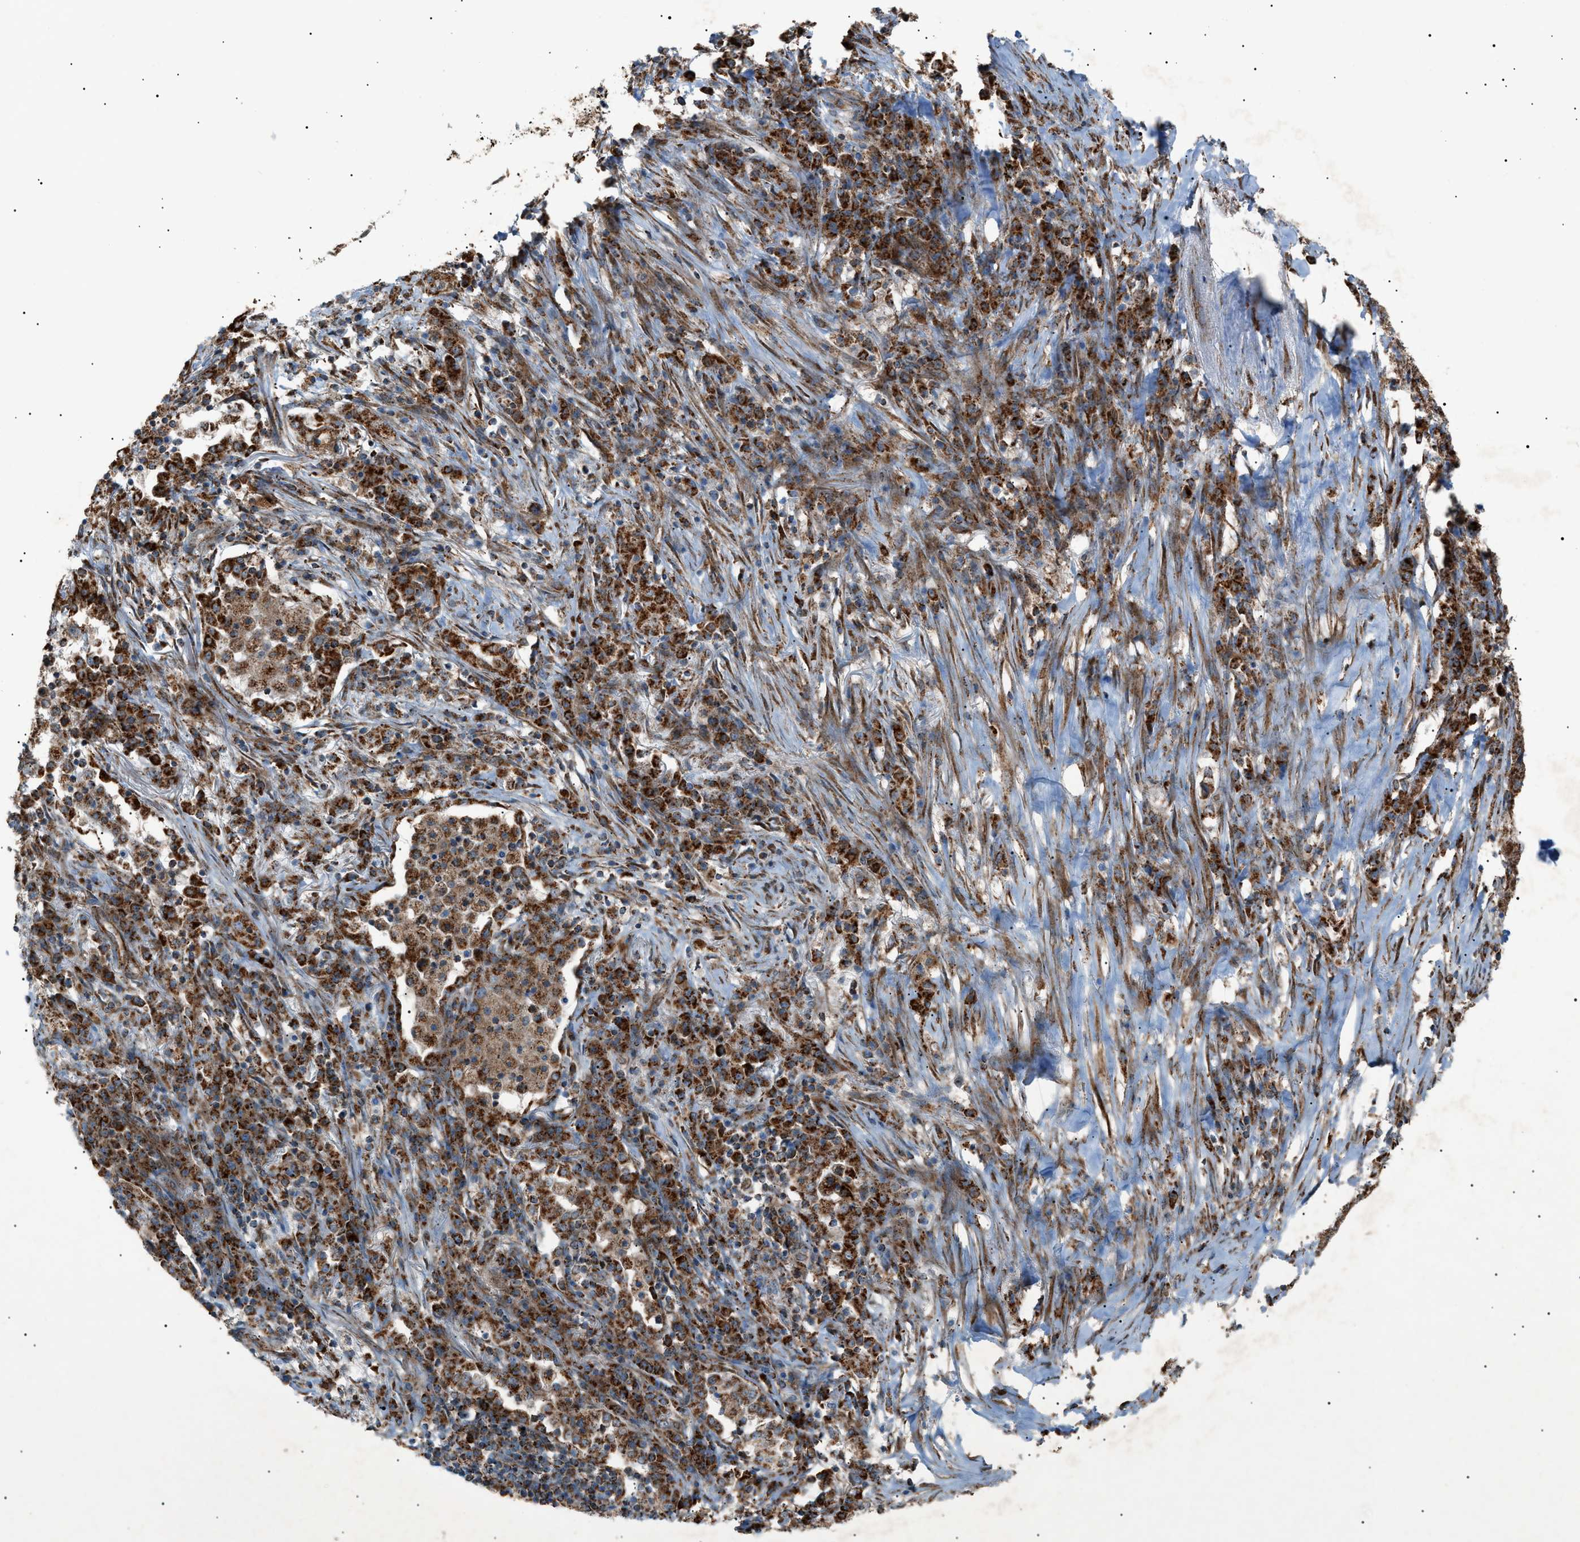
{"staining": {"intensity": "strong", "quantity": ">75%", "location": "cytoplasmic/membranous"}, "tissue": "lung cancer", "cell_type": "Tumor cells", "image_type": "cancer", "snomed": [{"axis": "morphology", "description": "Squamous cell carcinoma, NOS"}, {"axis": "topography", "description": "Lung"}], "caption": "This histopathology image demonstrates IHC staining of human lung cancer, with high strong cytoplasmic/membranous expression in about >75% of tumor cells.", "gene": "C1GALT1C1", "patient": {"sex": "female", "age": 63}}